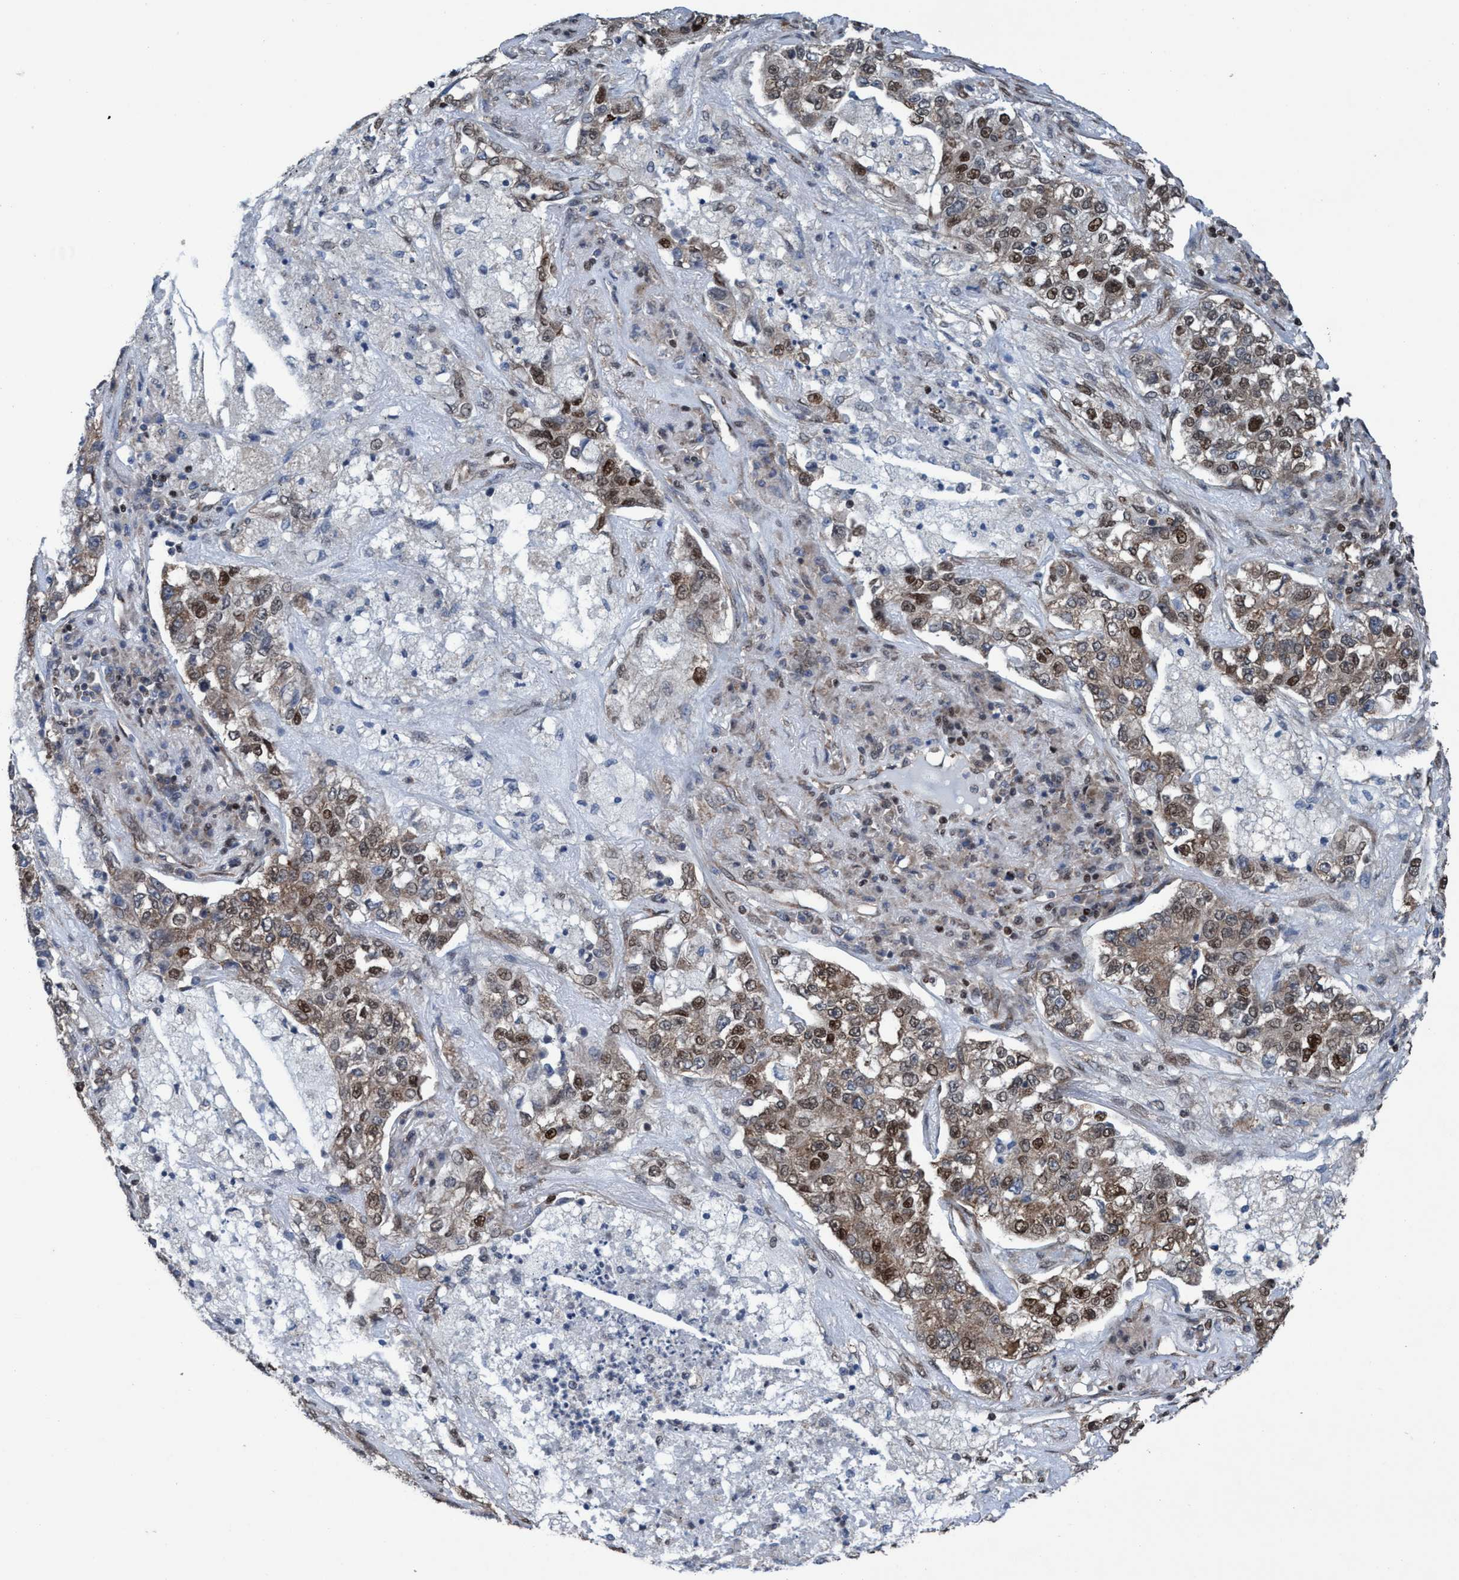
{"staining": {"intensity": "moderate", "quantity": ">75%", "location": "cytoplasmic/membranous,nuclear"}, "tissue": "lung cancer", "cell_type": "Tumor cells", "image_type": "cancer", "snomed": [{"axis": "morphology", "description": "Adenocarcinoma, NOS"}, {"axis": "topography", "description": "Lung"}], "caption": "Immunohistochemical staining of lung cancer (adenocarcinoma) demonstrates medium levels of moderate cytoplasmic/membranous and nuclear protein staining in about >75% of tumor cells.", "gene": "METAP2", "patient": {"sex": "male", "age": 49}}